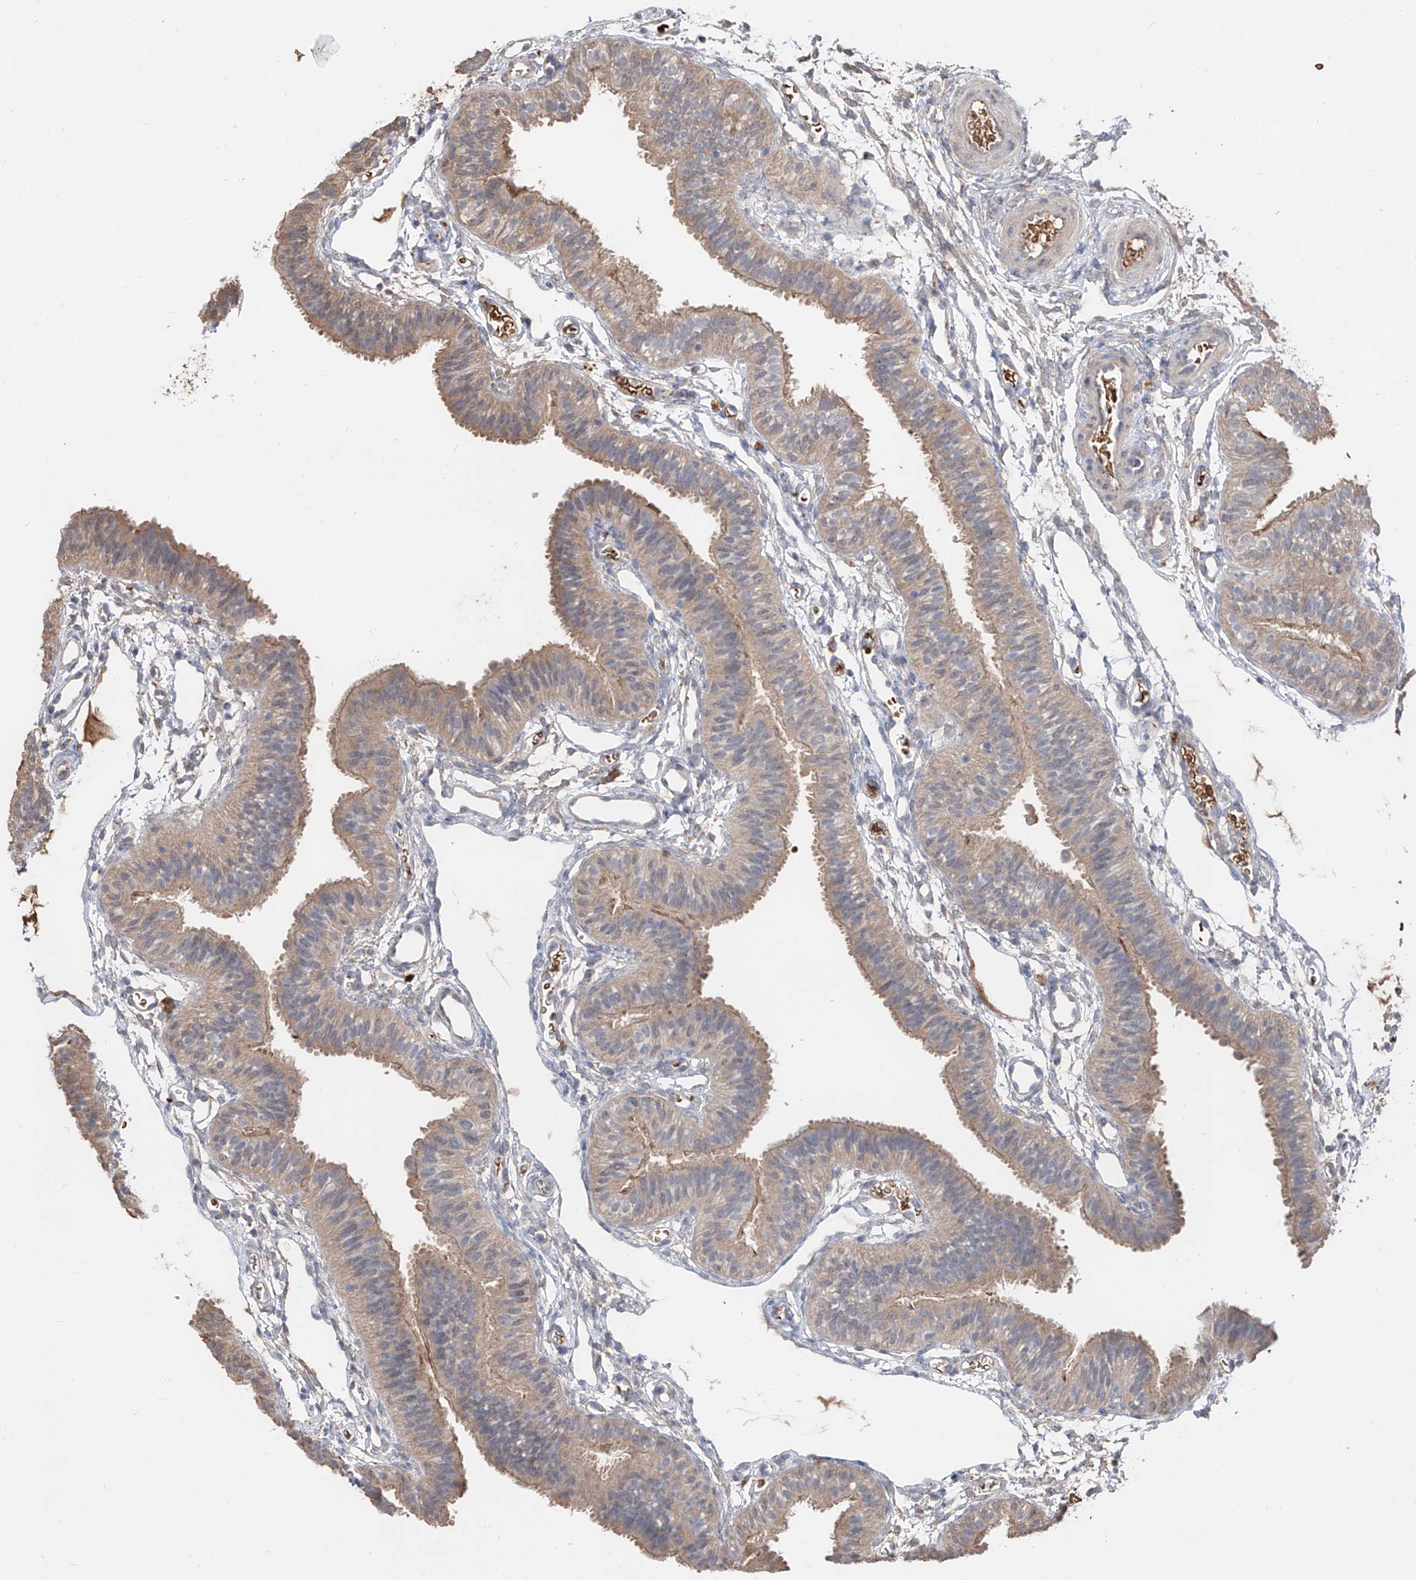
{"staining": {"intensity": "moderate", "quantity": "25%-75%", "location": "cytoplasmic/membranous"}, "tissue": "fallopian tube", "cell_type": "Glandular cells", "image_type": "normal", "snomed": [{"axis": "morphology", "description": "Normal tissue, NOS"}, {"axis": "topography", "description": "Fallopian tube"}], "caption": "This image shows immunohistochemistry (IHC) staining of normal fallopian tube, with medium moderate cytoplasmic/membranous staining in about 25%-75% of glandular cells.", "gene": "EDN1", "patient": {"sex": "female", "age": 35}}